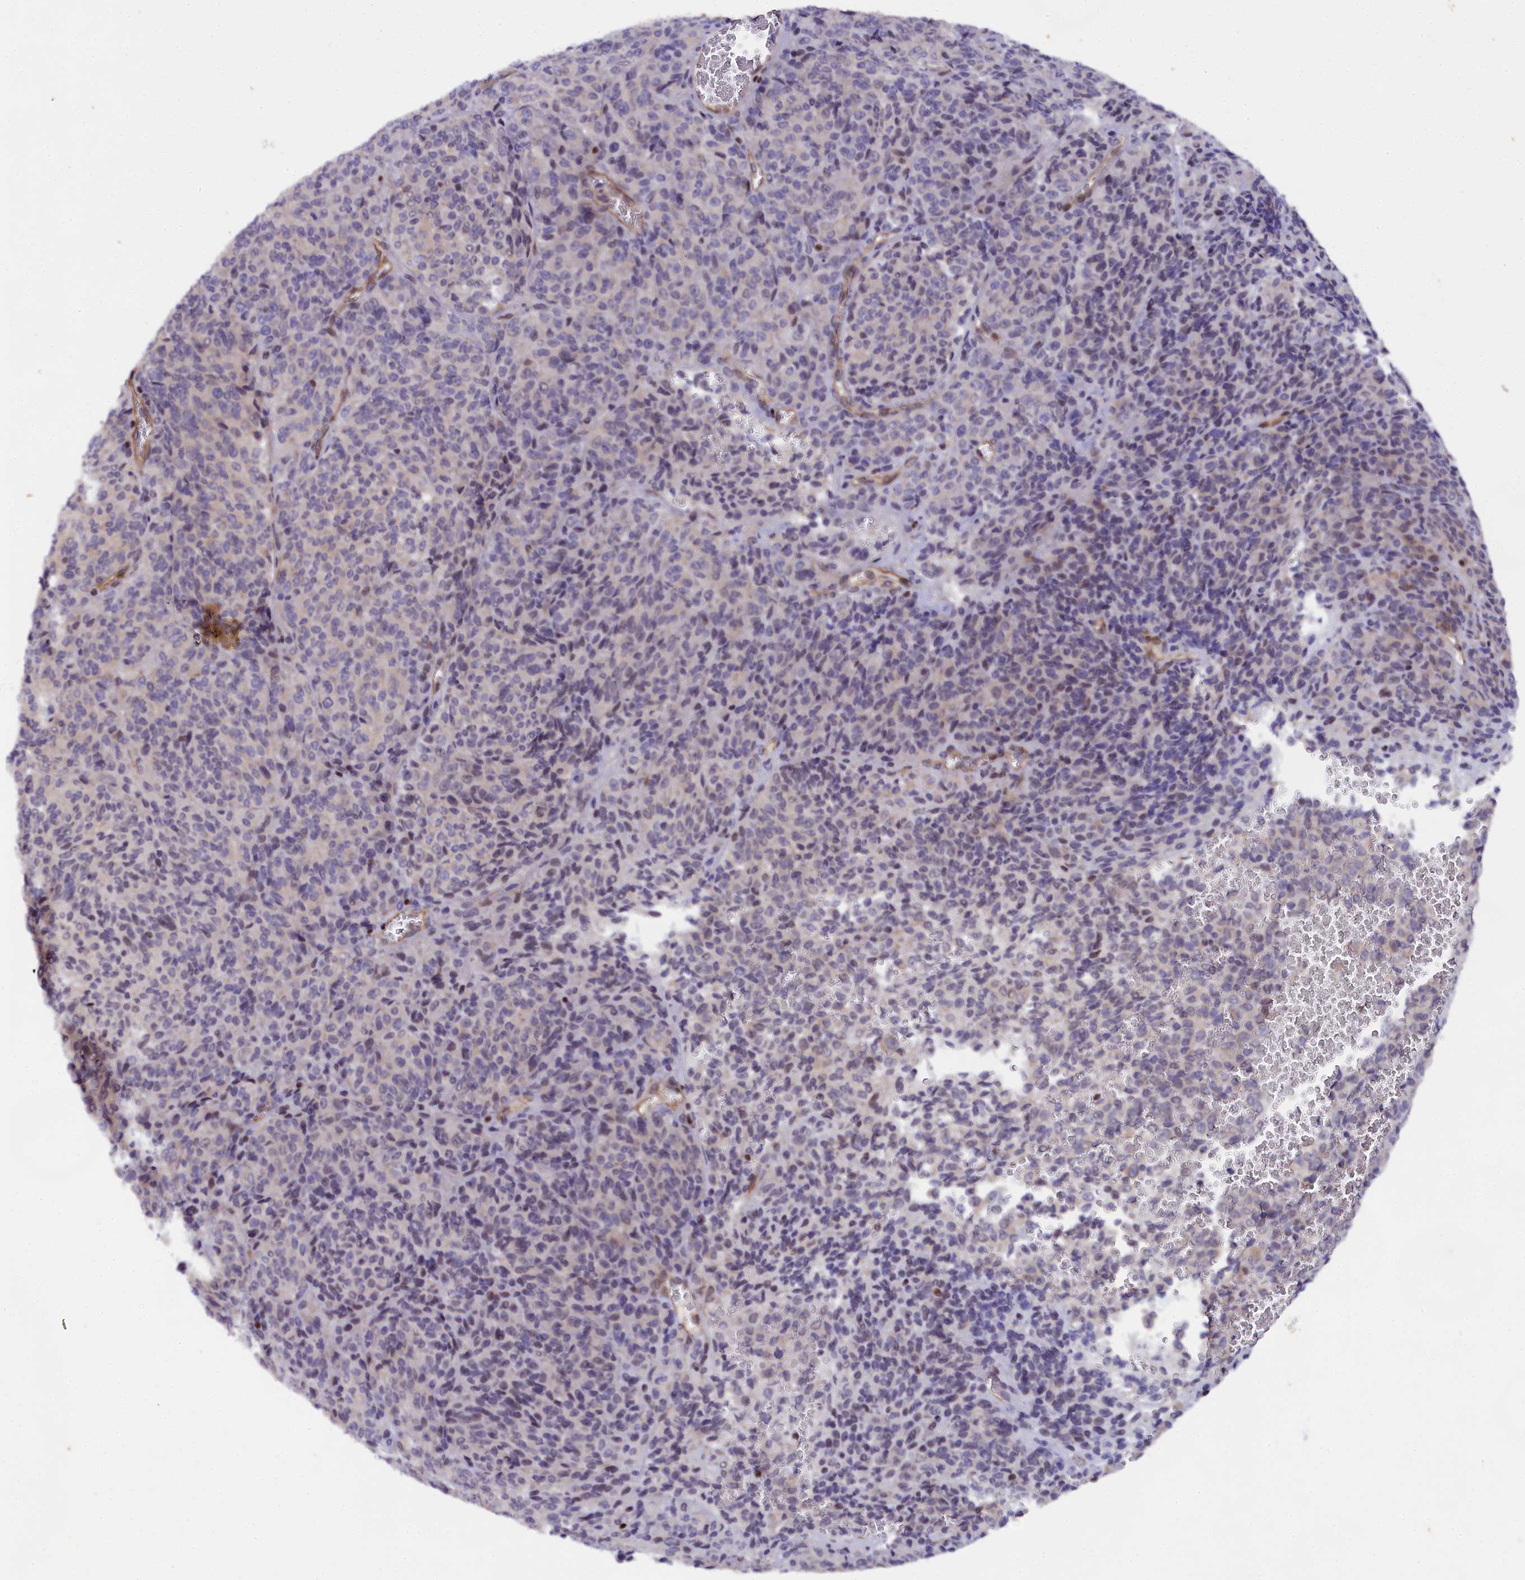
{"staining": {"intensity": "negative", "quantity": "none", "location": "none"}, "tissue": "melanoma", "cell_type": "Tumor cells", "image_type": "cancer", "snomed": [{"axis": "morphology", "description": "Malignant melanoma, Metastatic site"}, {"axis": "topography", "description": "Brain"}], "caption": "A high-resolution photomicrograph shows immunohistochemistry staining of malignant melanoma (metastatic site), which reveals no significant staining in tumor cells. (Brightfield microscopy of DAB immunohistochemistry (IHC) at high magnification).", "gene": "SP4", "patient": {"sex": "female", "age": 56}}